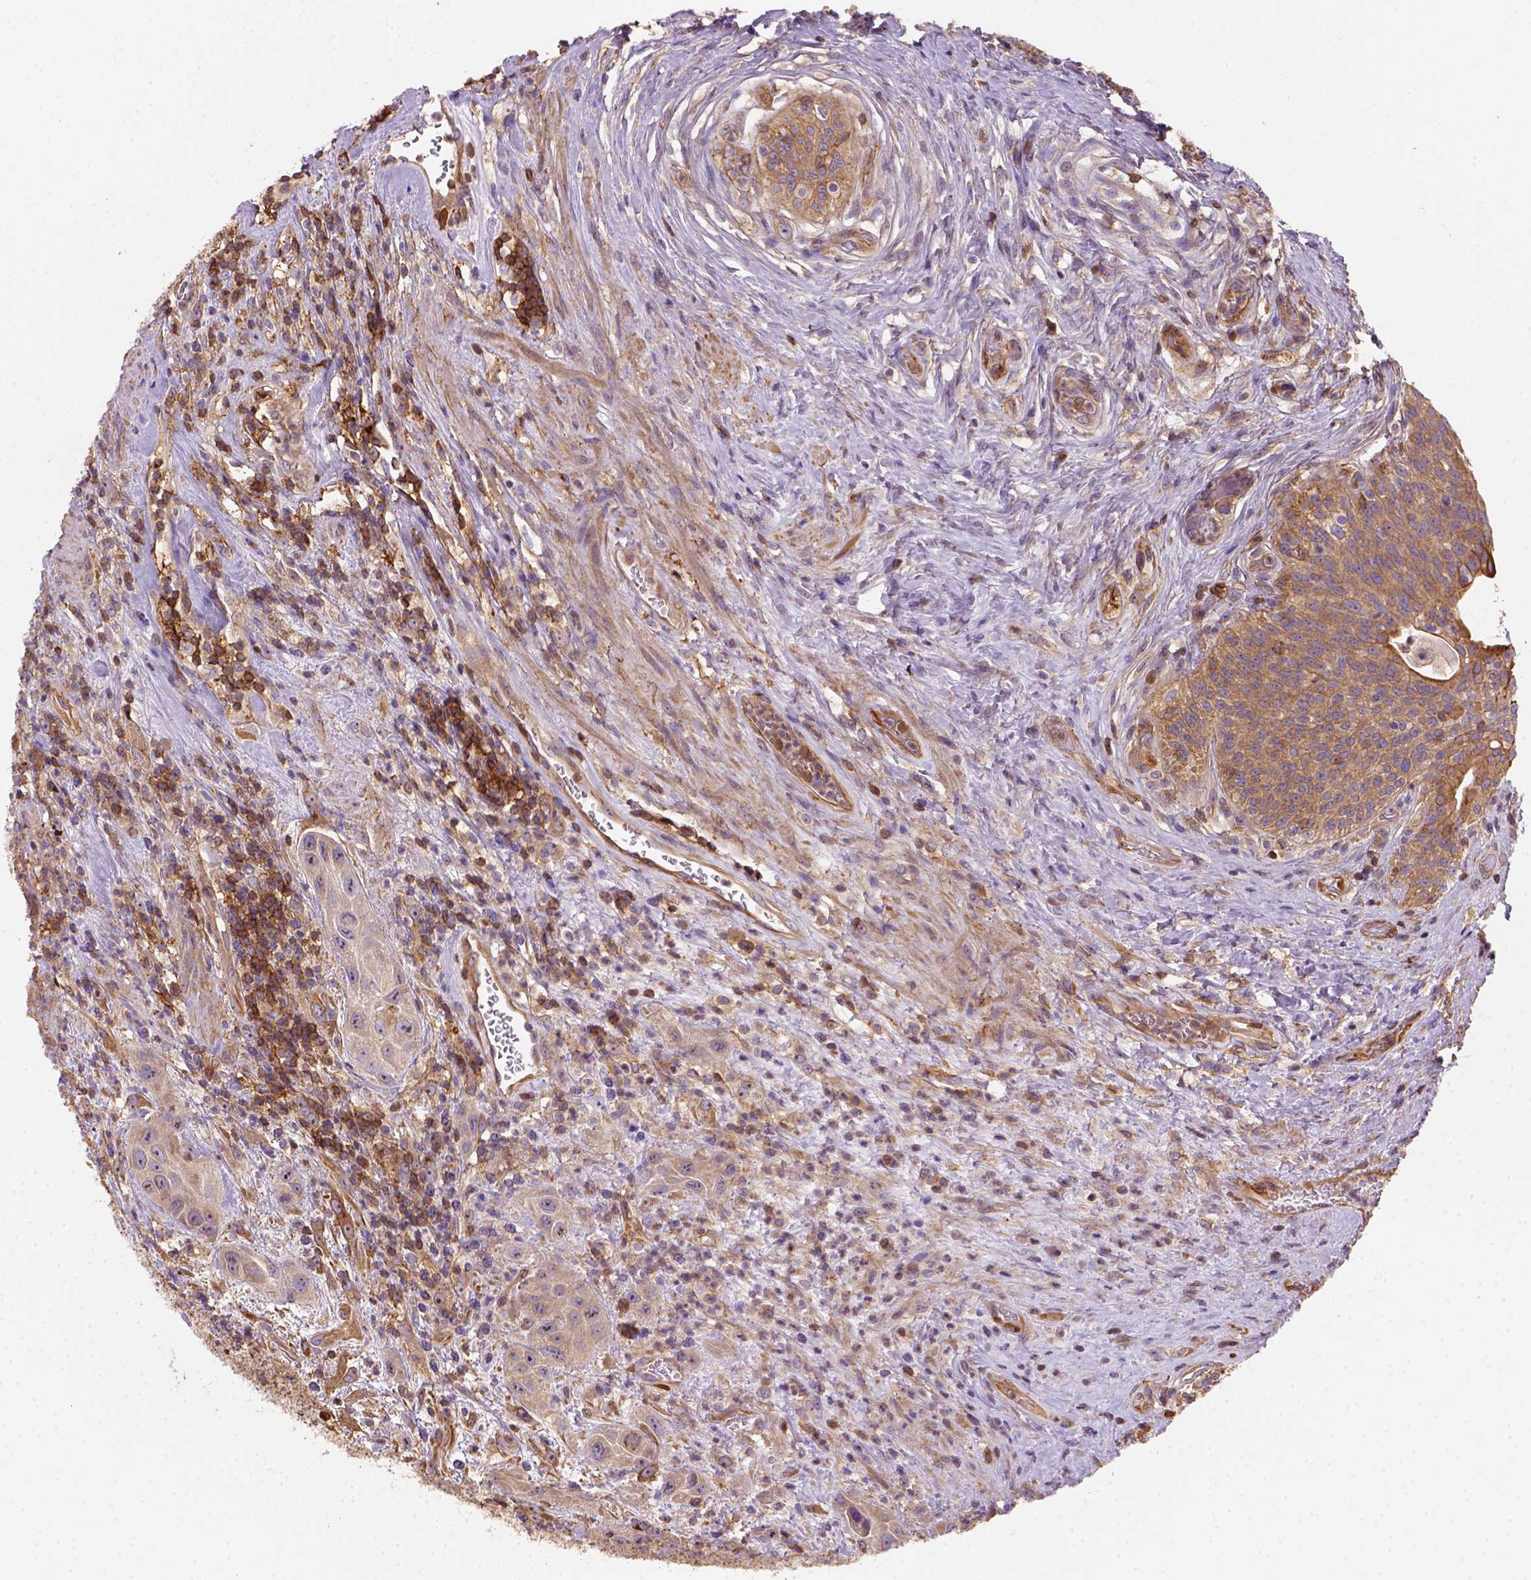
{"staining": {"intensity": "moderate", "quantity": ">75%", "location": "cytoplasmic/membranous,nuclear"}, "tissue": "urothelial cancer", "cell_type": "Tumor cells", "image_type": "cancer", "snomed": [{"axis": "morphology", "description": "Urothelial carcinoma, High grade"}, {"axis": "topography", "description": "Urinary bladder"}], "caption": "The immunohistochemical stain shows moderate cytoplasmic/membranous and nuclear expression in tumor cells of urothelial cancer tissue.", "gene": "GPRC5D", "patient": {"sex": "male", "age": 79}}